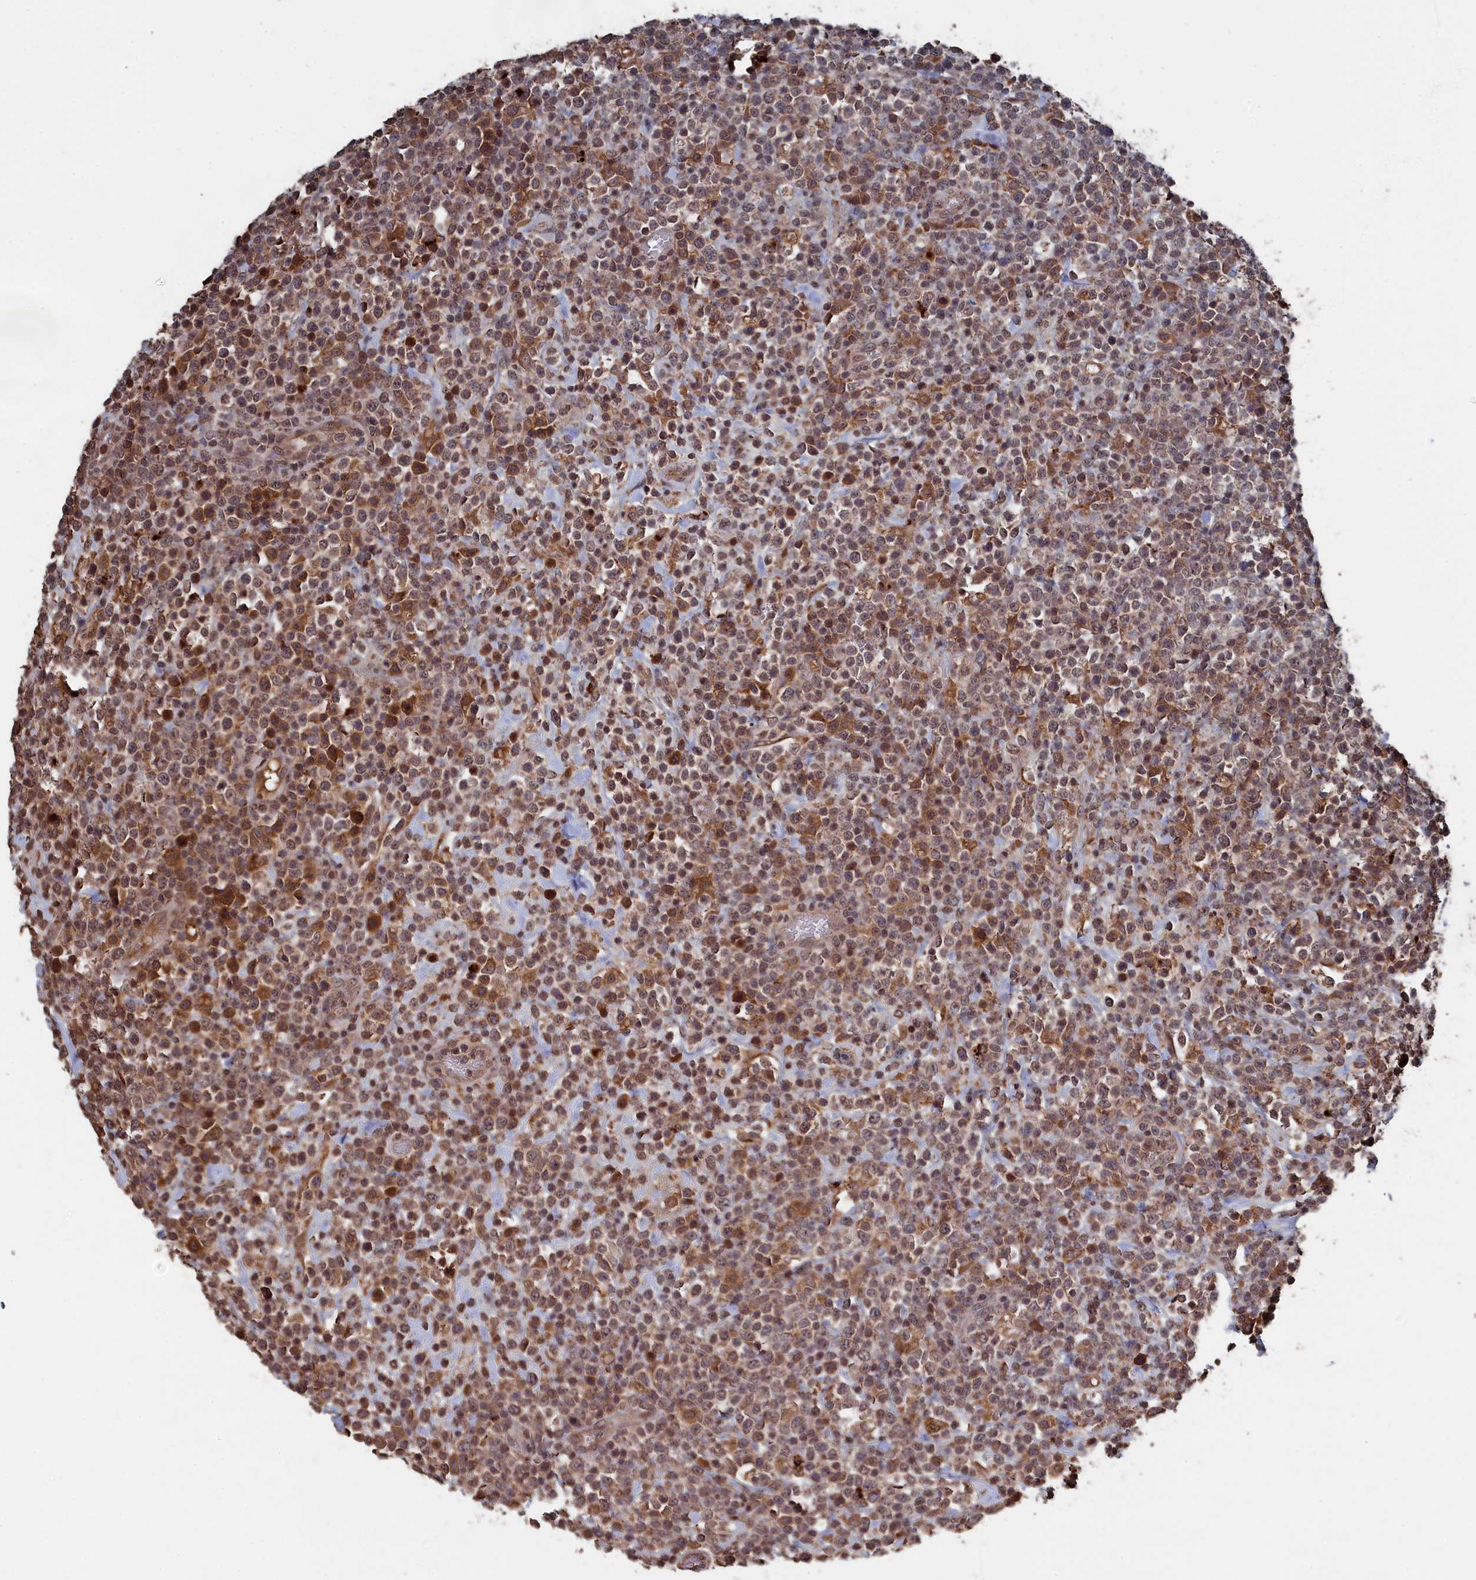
{"staining": {"intensity": "moderate", "quantity": "25%-75%", "location": "cytoplasmic/membranous"}, "tissue": "lymphoma", "cell_type": "Tumor cells", "image_type": "cancer", "snomed": [{"axis": "morphology", "description": "Malignant lymphoma, non-Hodgkin's type, High grade"}, {"axis": "topography", "description": "Colon"}], "caption": "Lymphoma stained for a protein (brown) exhibits moderate cytoplasmic/membranous positive expression in approximately 25%-75% of tumor cells.", "gene": "CEACAM21", "patient": {"sex": "female", "age": 53}}